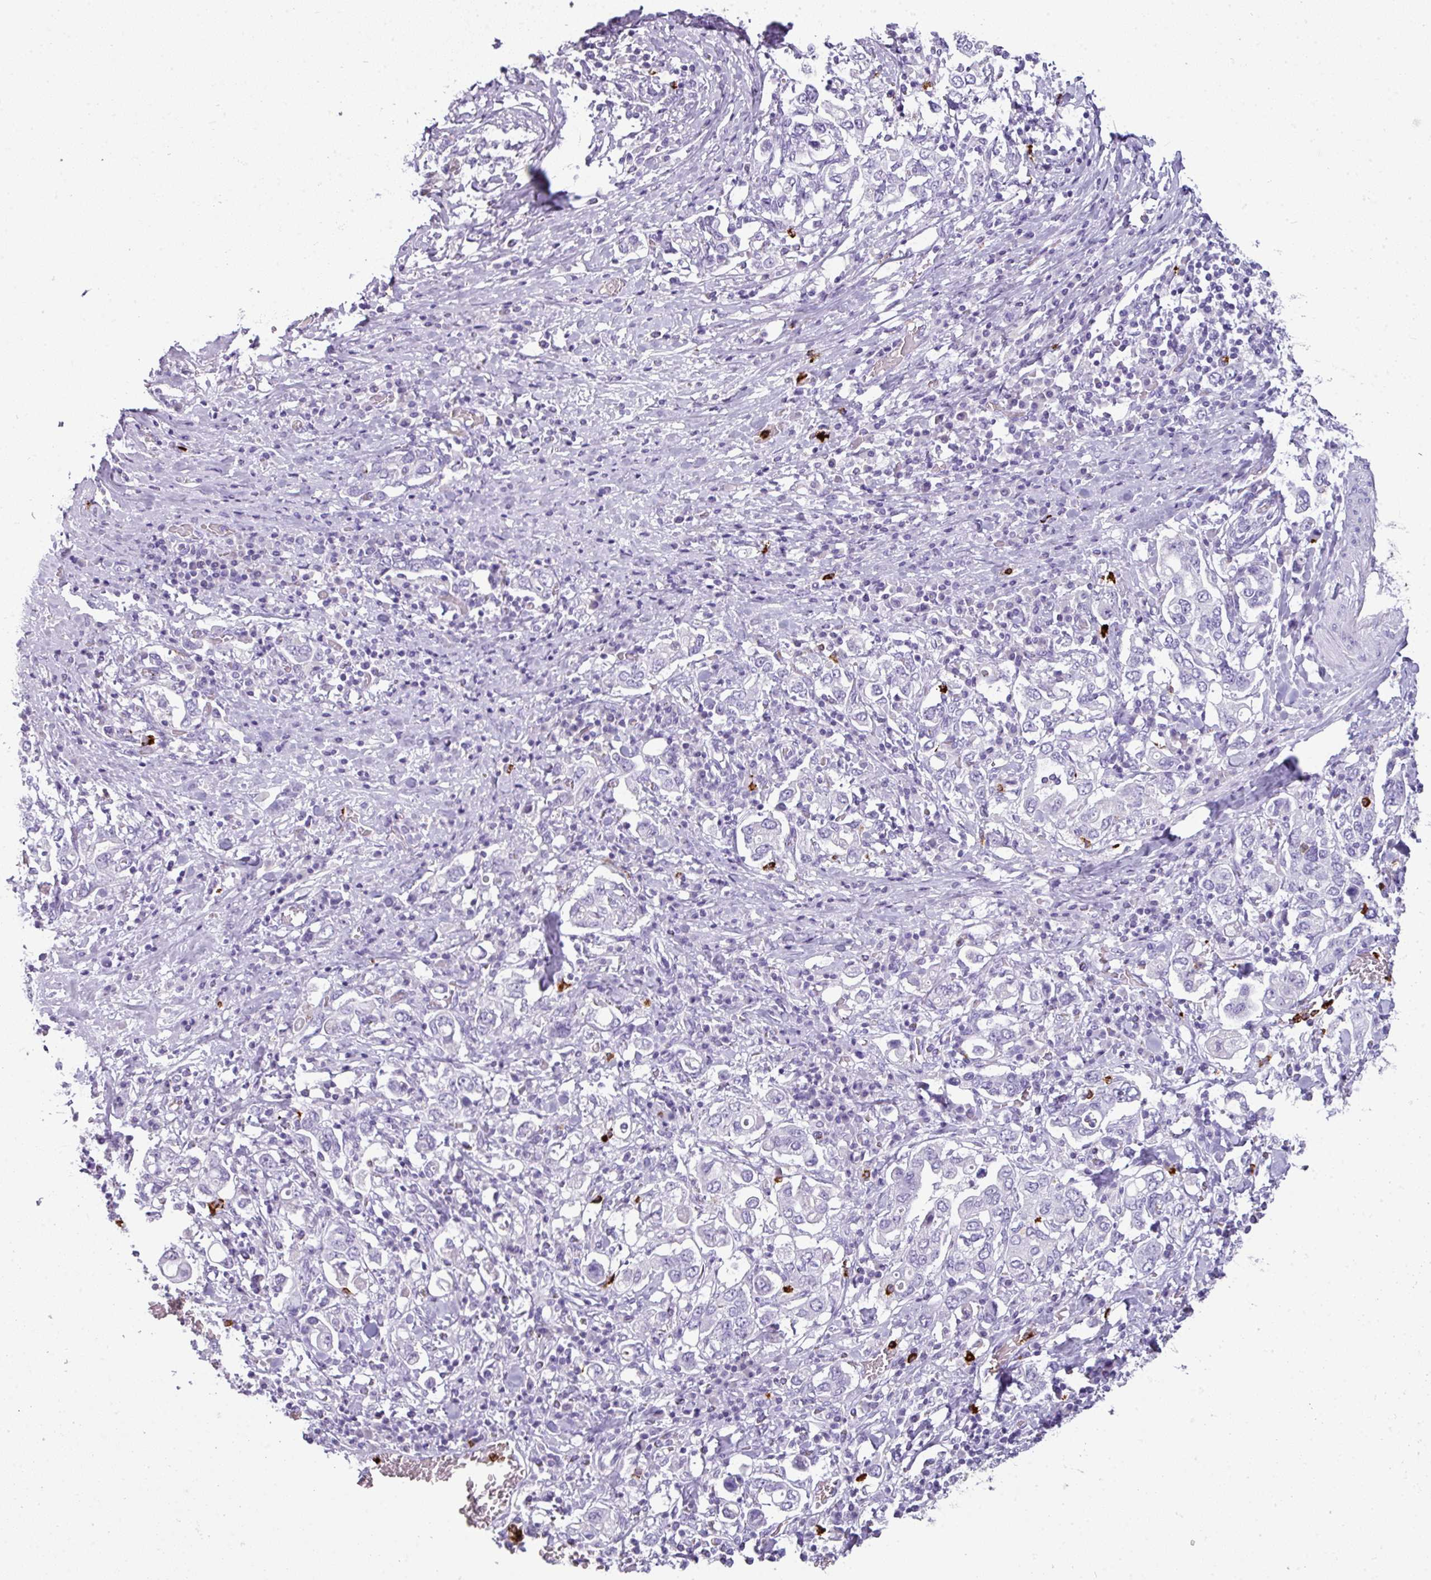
{"staining": {"intensity": "negative", "quantity": "none", "location": "none"}, "tissue": "stomach cancer", "cell_type": "Tumor cells", "image_type": "cancer", "snomed": [{"axis": "morphology", "description": "Adenocarcinoma, NOS"}, {"axis": "topography", "description": "Stomach, upper"}, {"axis": "topography", "description": "Stomach"}], "caption": "This is an immunohistochemistry (IHC) micrograph of human stomach adenocarcinoma. There is no staining in tumor cells.", "gene": "CTSG", "patient": {"sex": "male", "age": 62}}